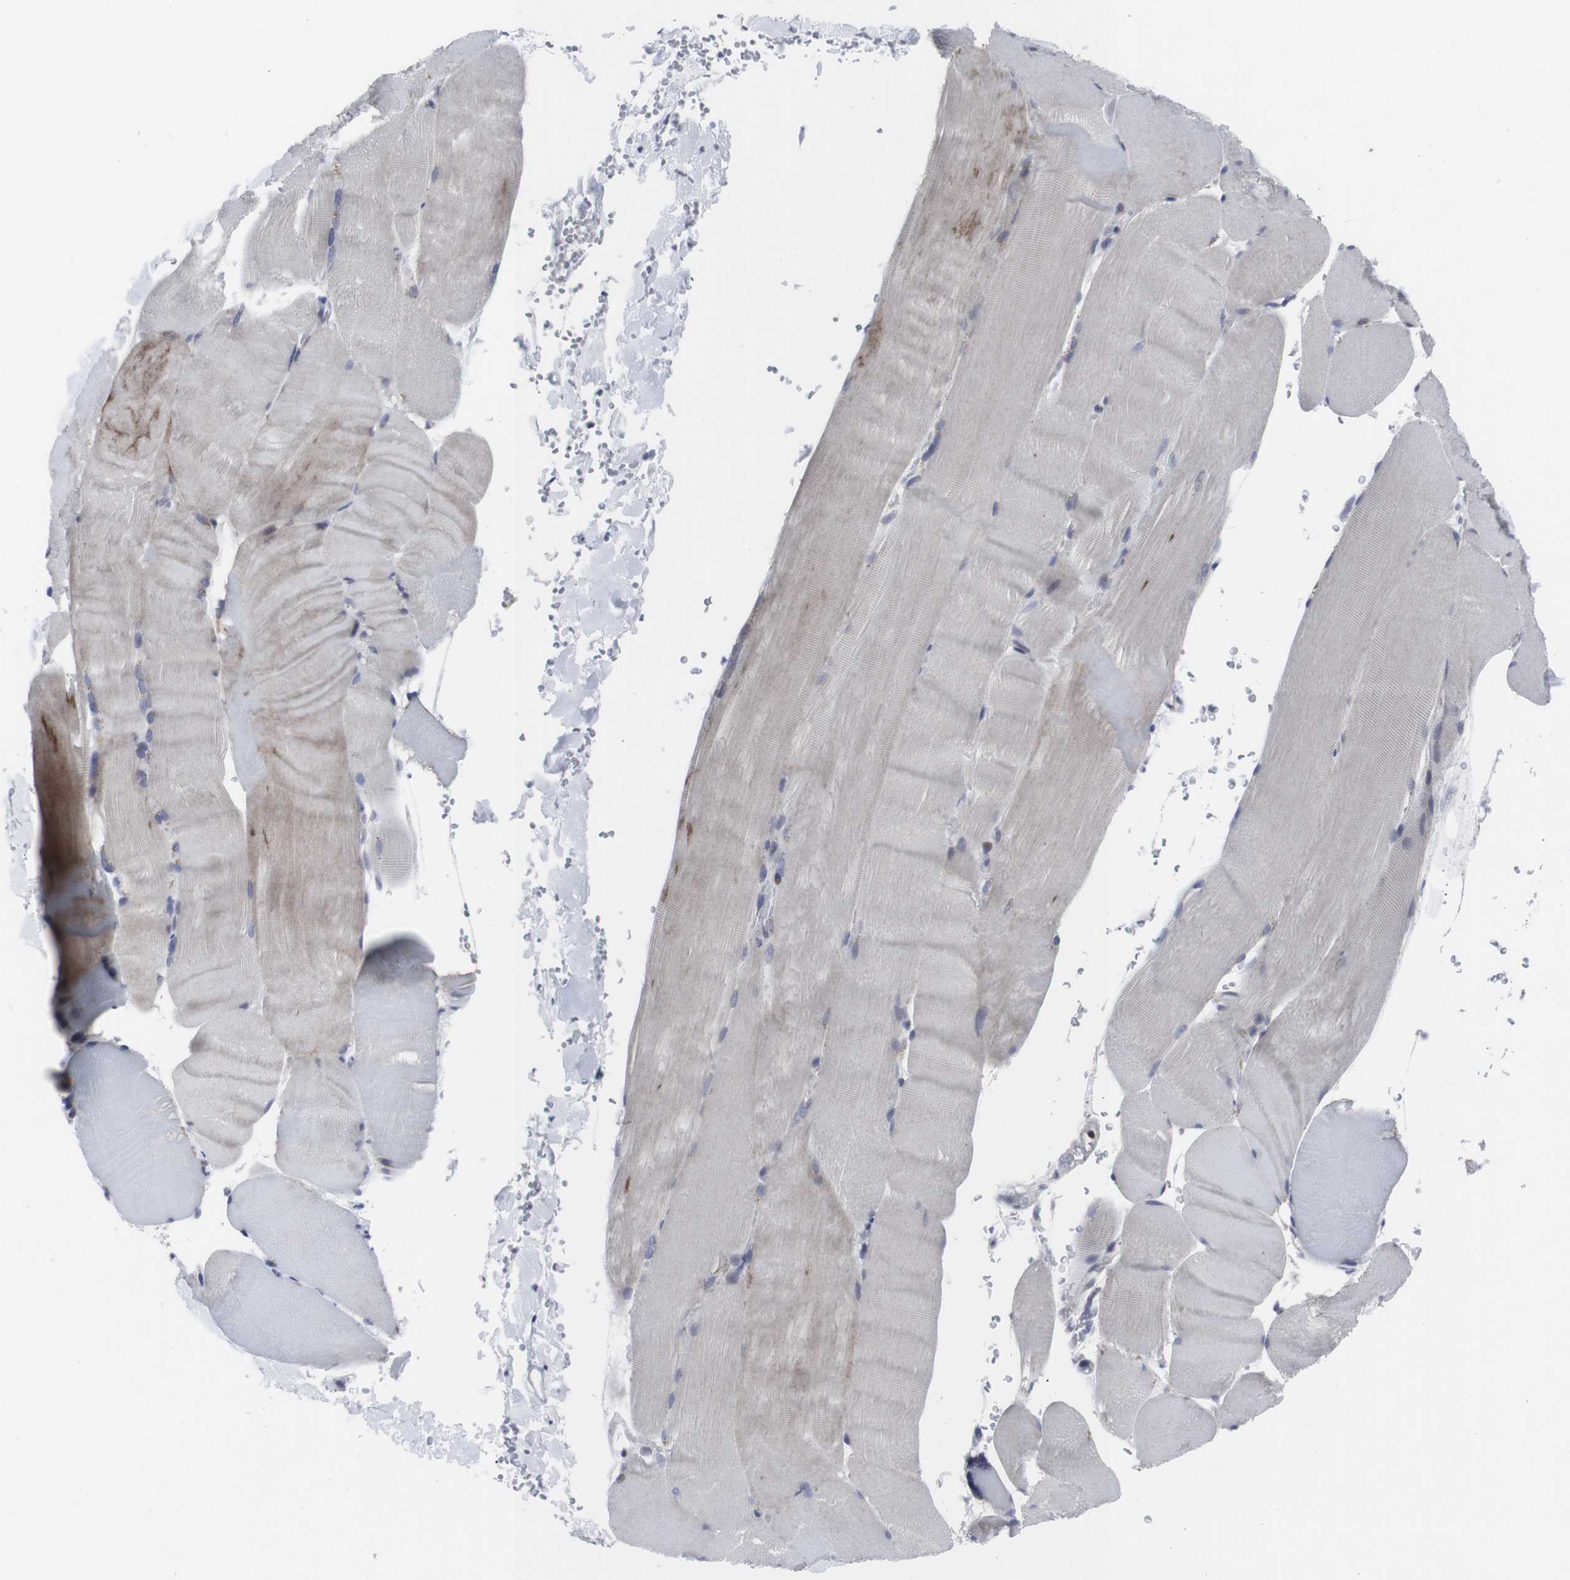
{"staining": {"intensity": "negative", "quantity": "none", "location": "none"}, "tissue": "skeletal muscle", "cell_type": "Myocytes", "image_type": "normal", "snomed": [{"axis": "morphology", "description": "Normal tissue, NOS"}, {"axis": "topography", "description": "Skin"}, {"axis": "topography", "description": "Skeletal muscle"}], "caption": "This photomicrograph is of unremarkable skeletal muscle stained with immunohistochemistry (IHC) to label a protein in brown with the nuclei are counter-stained blue. There is no positivity in myocytes.", "gene": "HPRT1", "patient": {"sex": "male", "age": 83}}